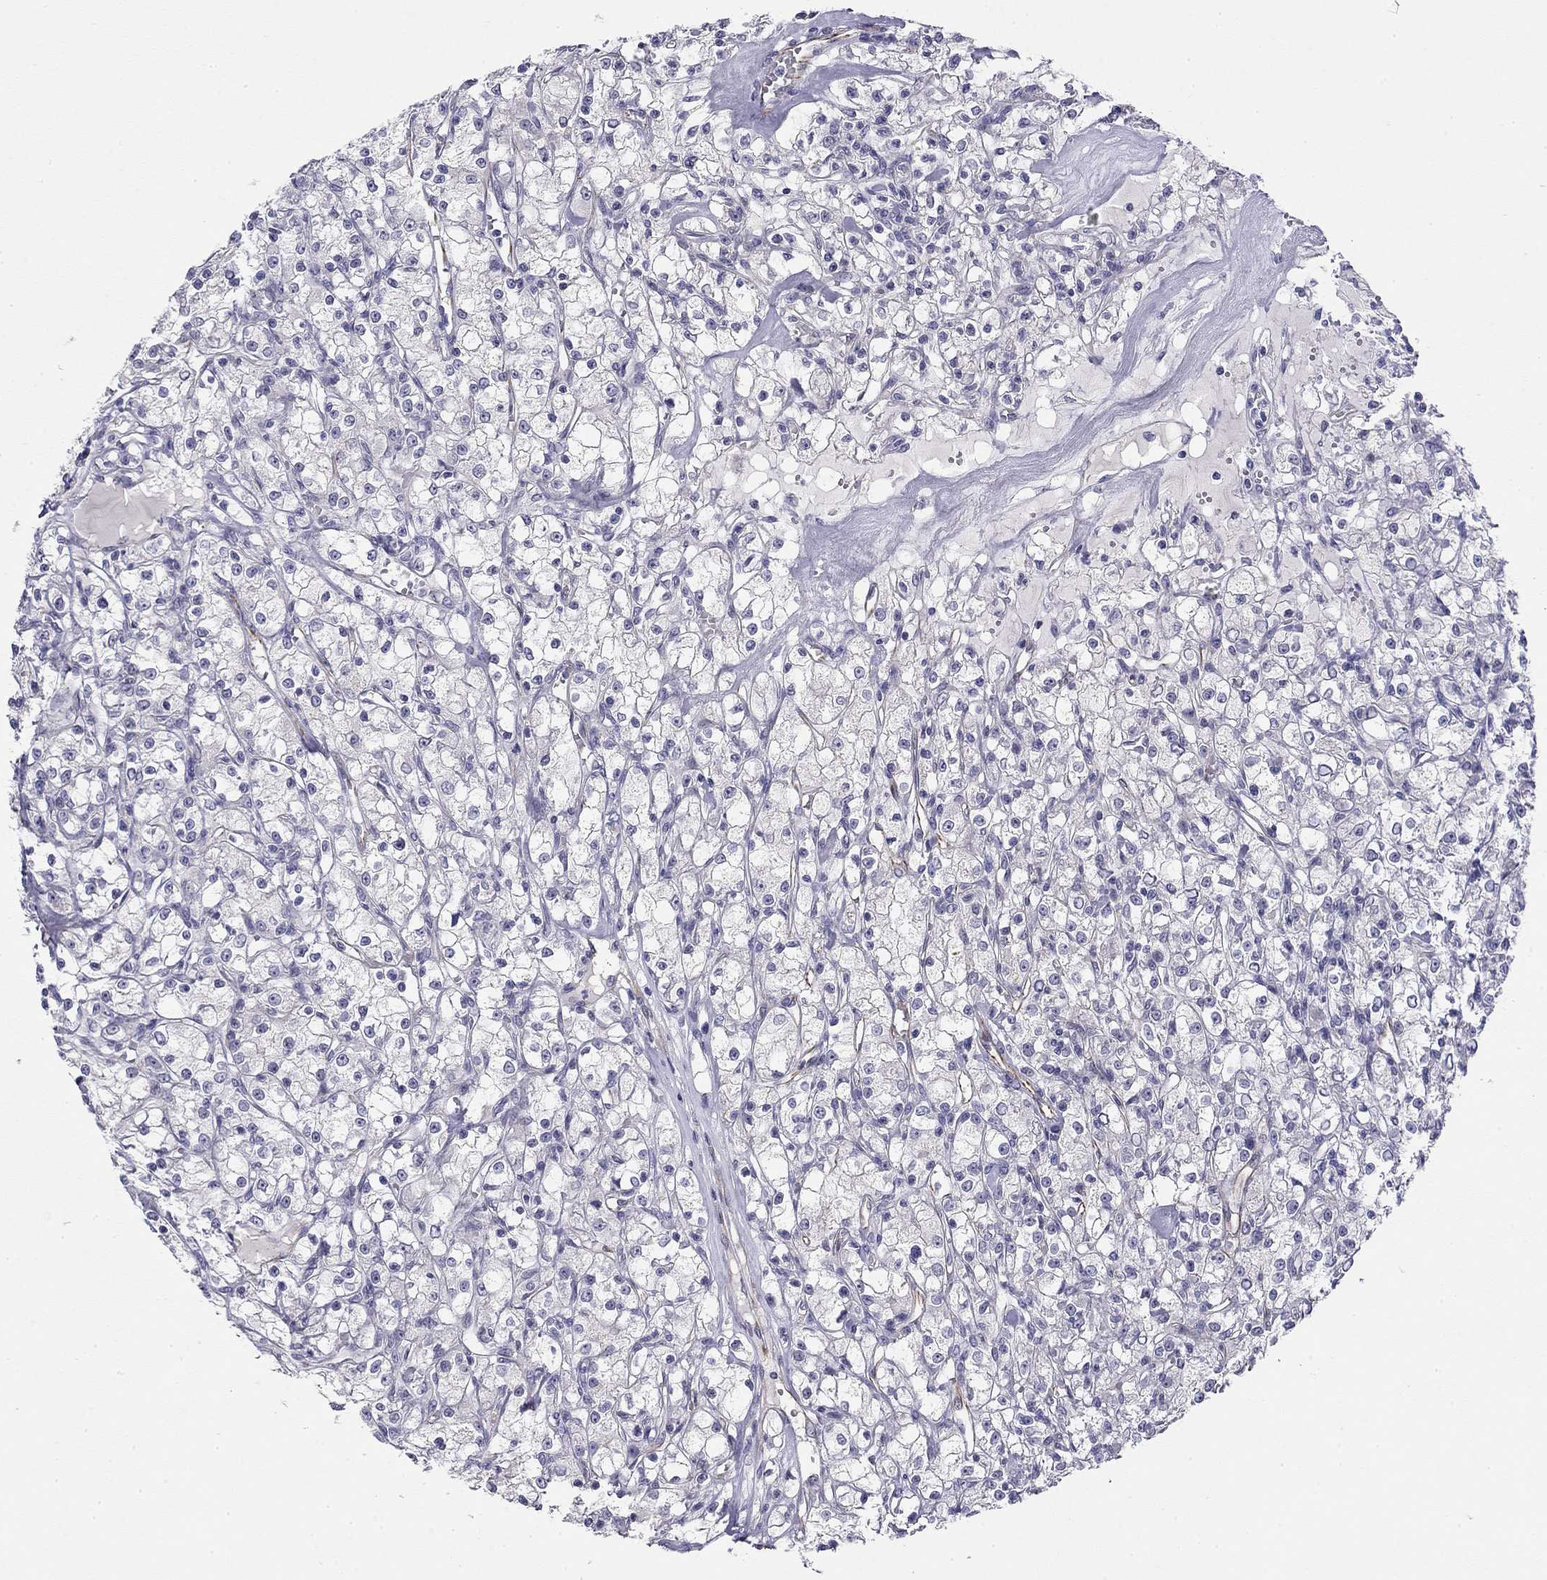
{"staining": {"intensity": "negative", "quantity": "none", "location": "none"}, "tissue": "renal cancer", "cell_type": "Tumor cells", "image_type": "cancer", "snomed": [{"axis": "morphology", "description": "Adenocarcinoma, NOS"}, {"axis": "topography", "description": "Kidney"}], "caption": "DAB immunohistochemical staining of human renal cancer (adenocarcinoma) exhibits no significant staining in tumor cells. (Brightfield microscopy of DAB immunohistochemistry (IHC) at high magnification).", "gene": "RTL1", "patient": {"sex": "female", "age": 59}}